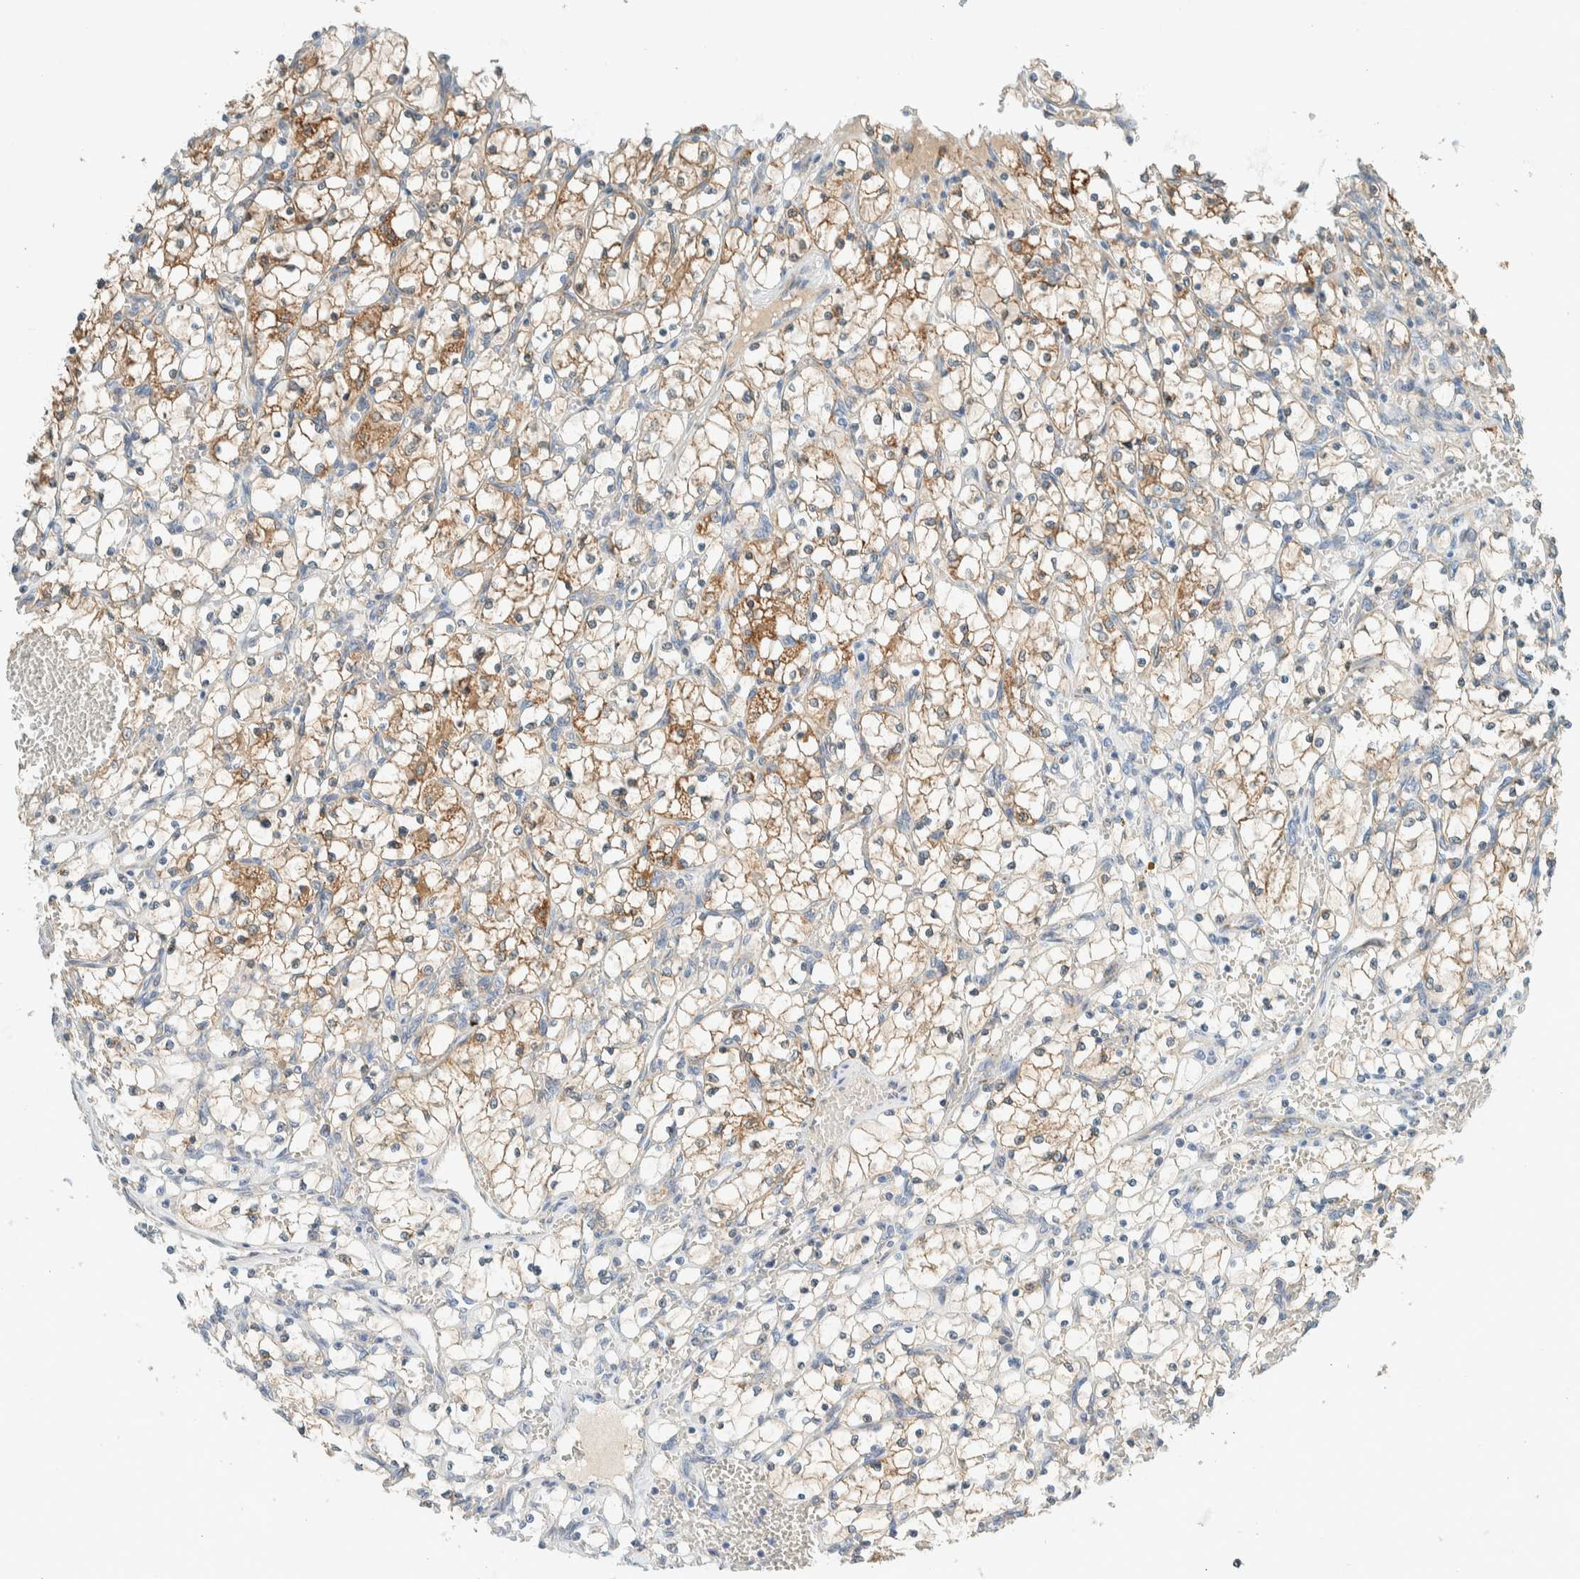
{"staining": {"intensity": "moderate", "quantity": ">75%", "location": "cytoplasmic/membranous"}, "tissue": "renal cancer", "cell_type": "Tumor cells", "image_type": "cancer", "snomed": [{"axis": "morphology", "description": "Adenocarcinoma, NOS"}, {"axis": "topography", "description": "Kidney"}], "caption": "A brown stain shows moderate cytoplasmic/membranous positivity of a protein in human adenocarcinoma (renal) tumor cells. The staining was performed using DAB to visualize the protein expression in brown, while the nuclei were stained in blue with hematoxylin (Magnification: 20x).", "gene": "ALDH7A1", "patient": {"sex": "female", "age": 69}}